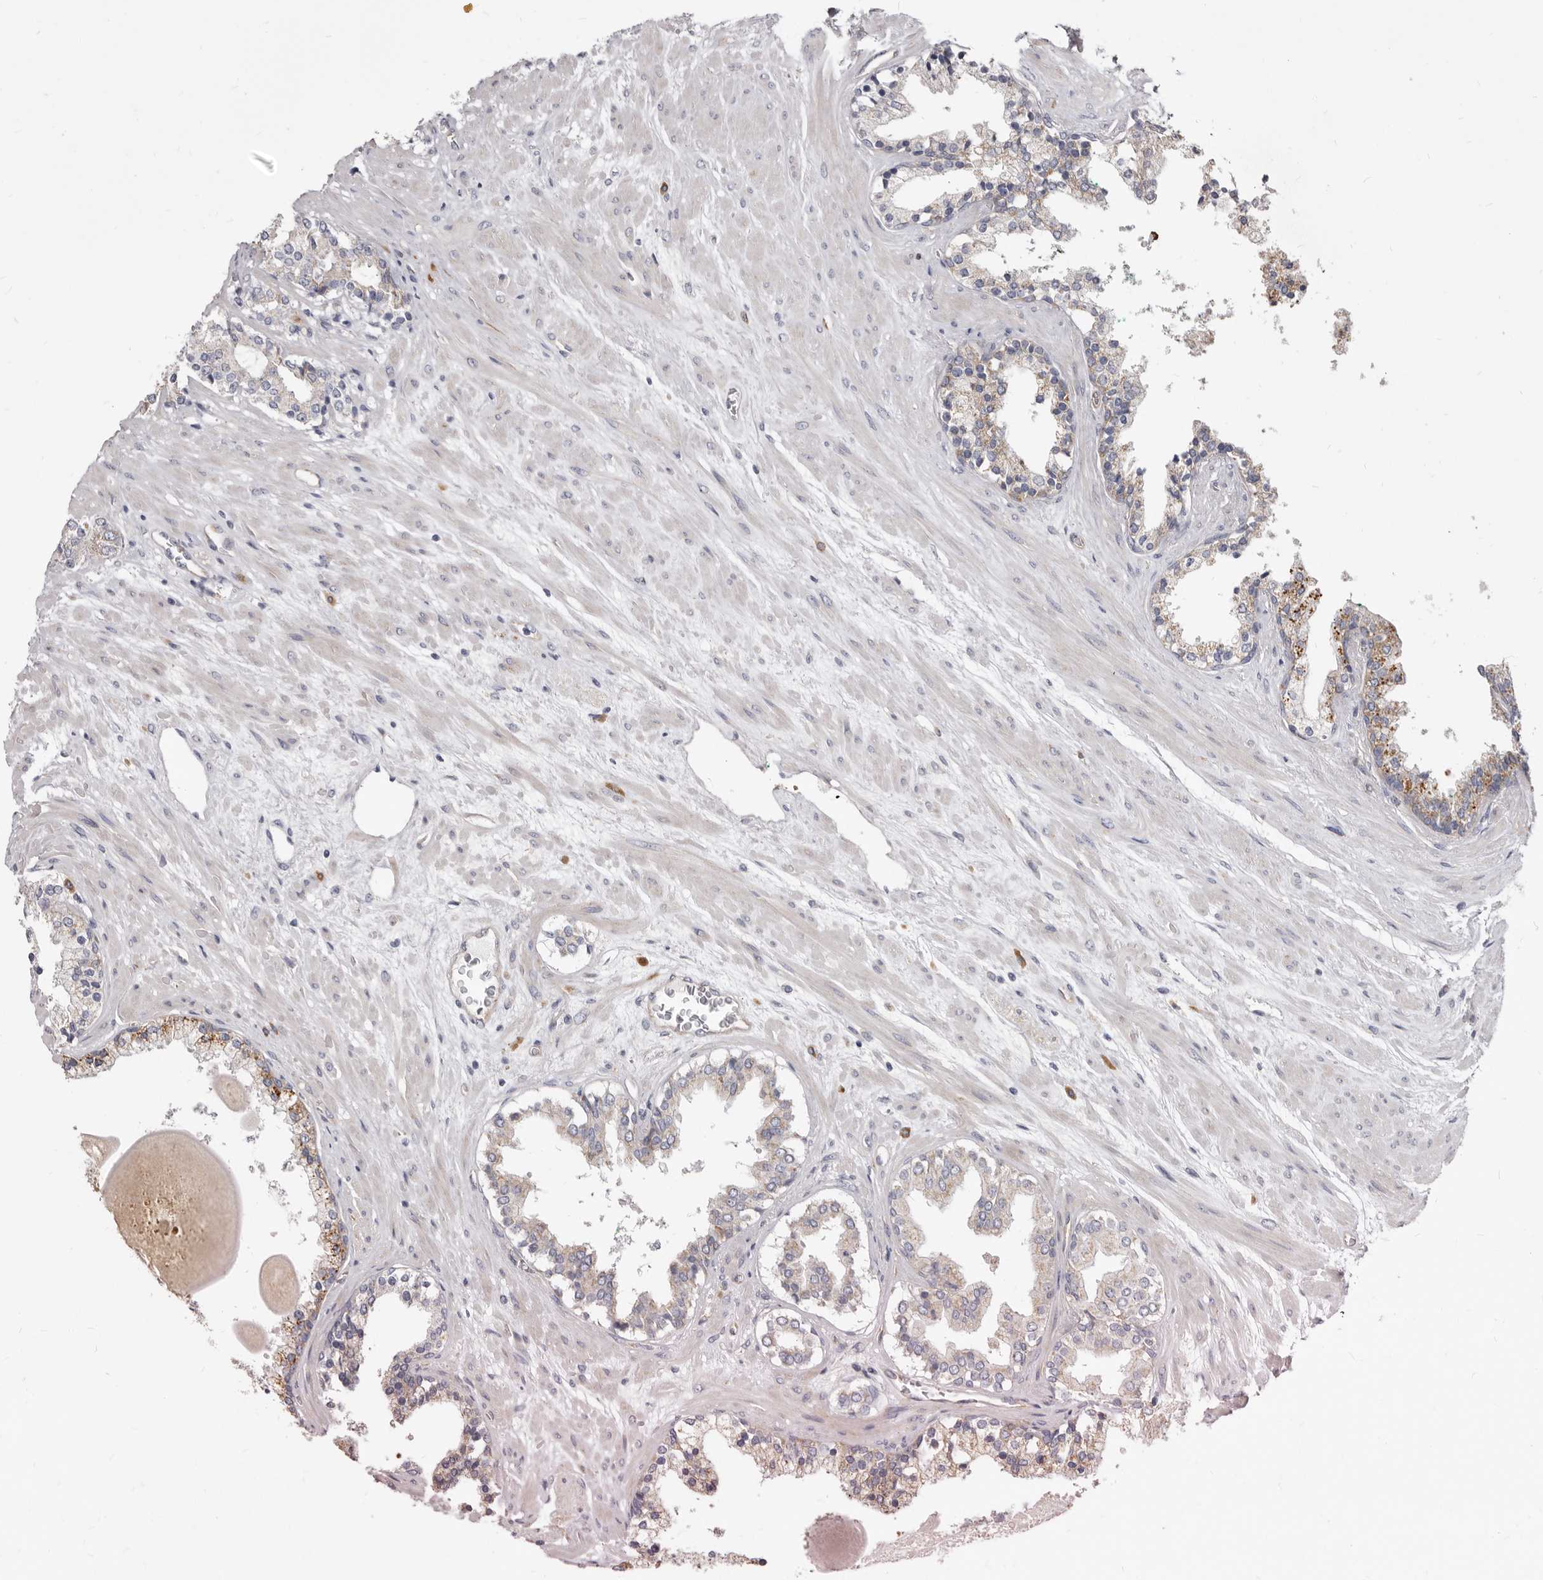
{"staining": {"intensity": "weak", "quantity": "25%-75%", "location": "cytoplasmic/membranous"}, "tissue": "prostate cancer", "cell_type": "Tumor cells", "image_type": "cancer", "snomed": [{"axis": "morphology", "description": "Adenocarcinoma, High grade"}, {"axis": "topography", "description": "Prostate"}], "caption": "Immunohistochemical staining of prostate high-grade adenocarcinoma demonstrates low levels of weak cytoplasmic/membranous protein positivity in approximately 25%-75% of tumor cells.", "gene": "FMO2", "patient": {"sex": "male", "age": 71}}